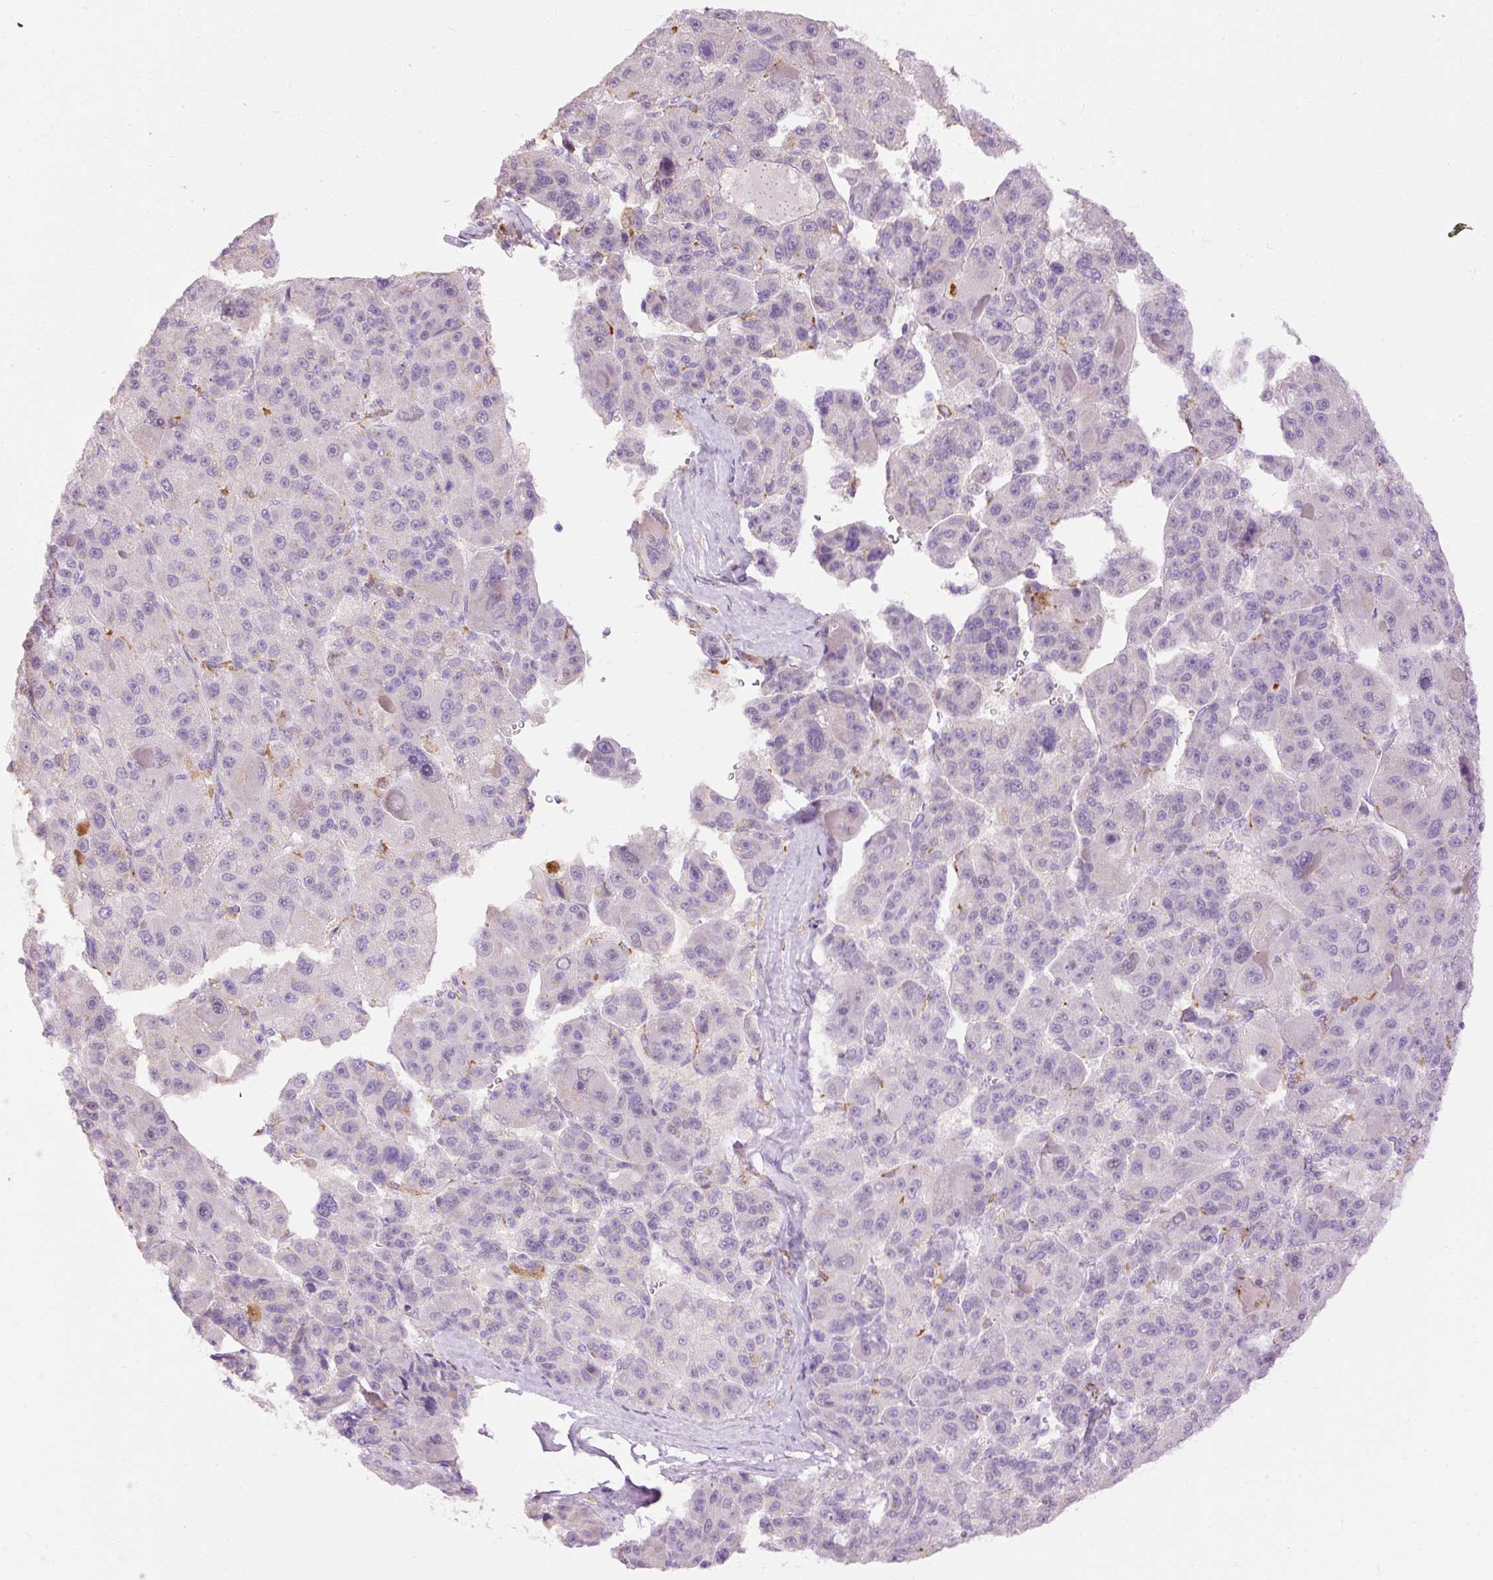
{"staining": {"intensity": "negative", "quantity": "none", "location": "none"}, "tissue": "liver cancer", "cell_type": "Tumor cells", "image_type": "cancer", "snomed": [{"axis": "morphology", "description": "Carcinoma, Hepatocellular, NOS"}, {"axis": "topography", "description": "Liver"}], "caption": "This is a micrograph of immunohistochemistry staining of hepatocellular carcinoma (liver), which shows no expression in tumor cells.", "gene": "LY86", "patient": {"sex": "male", "age": 76}}